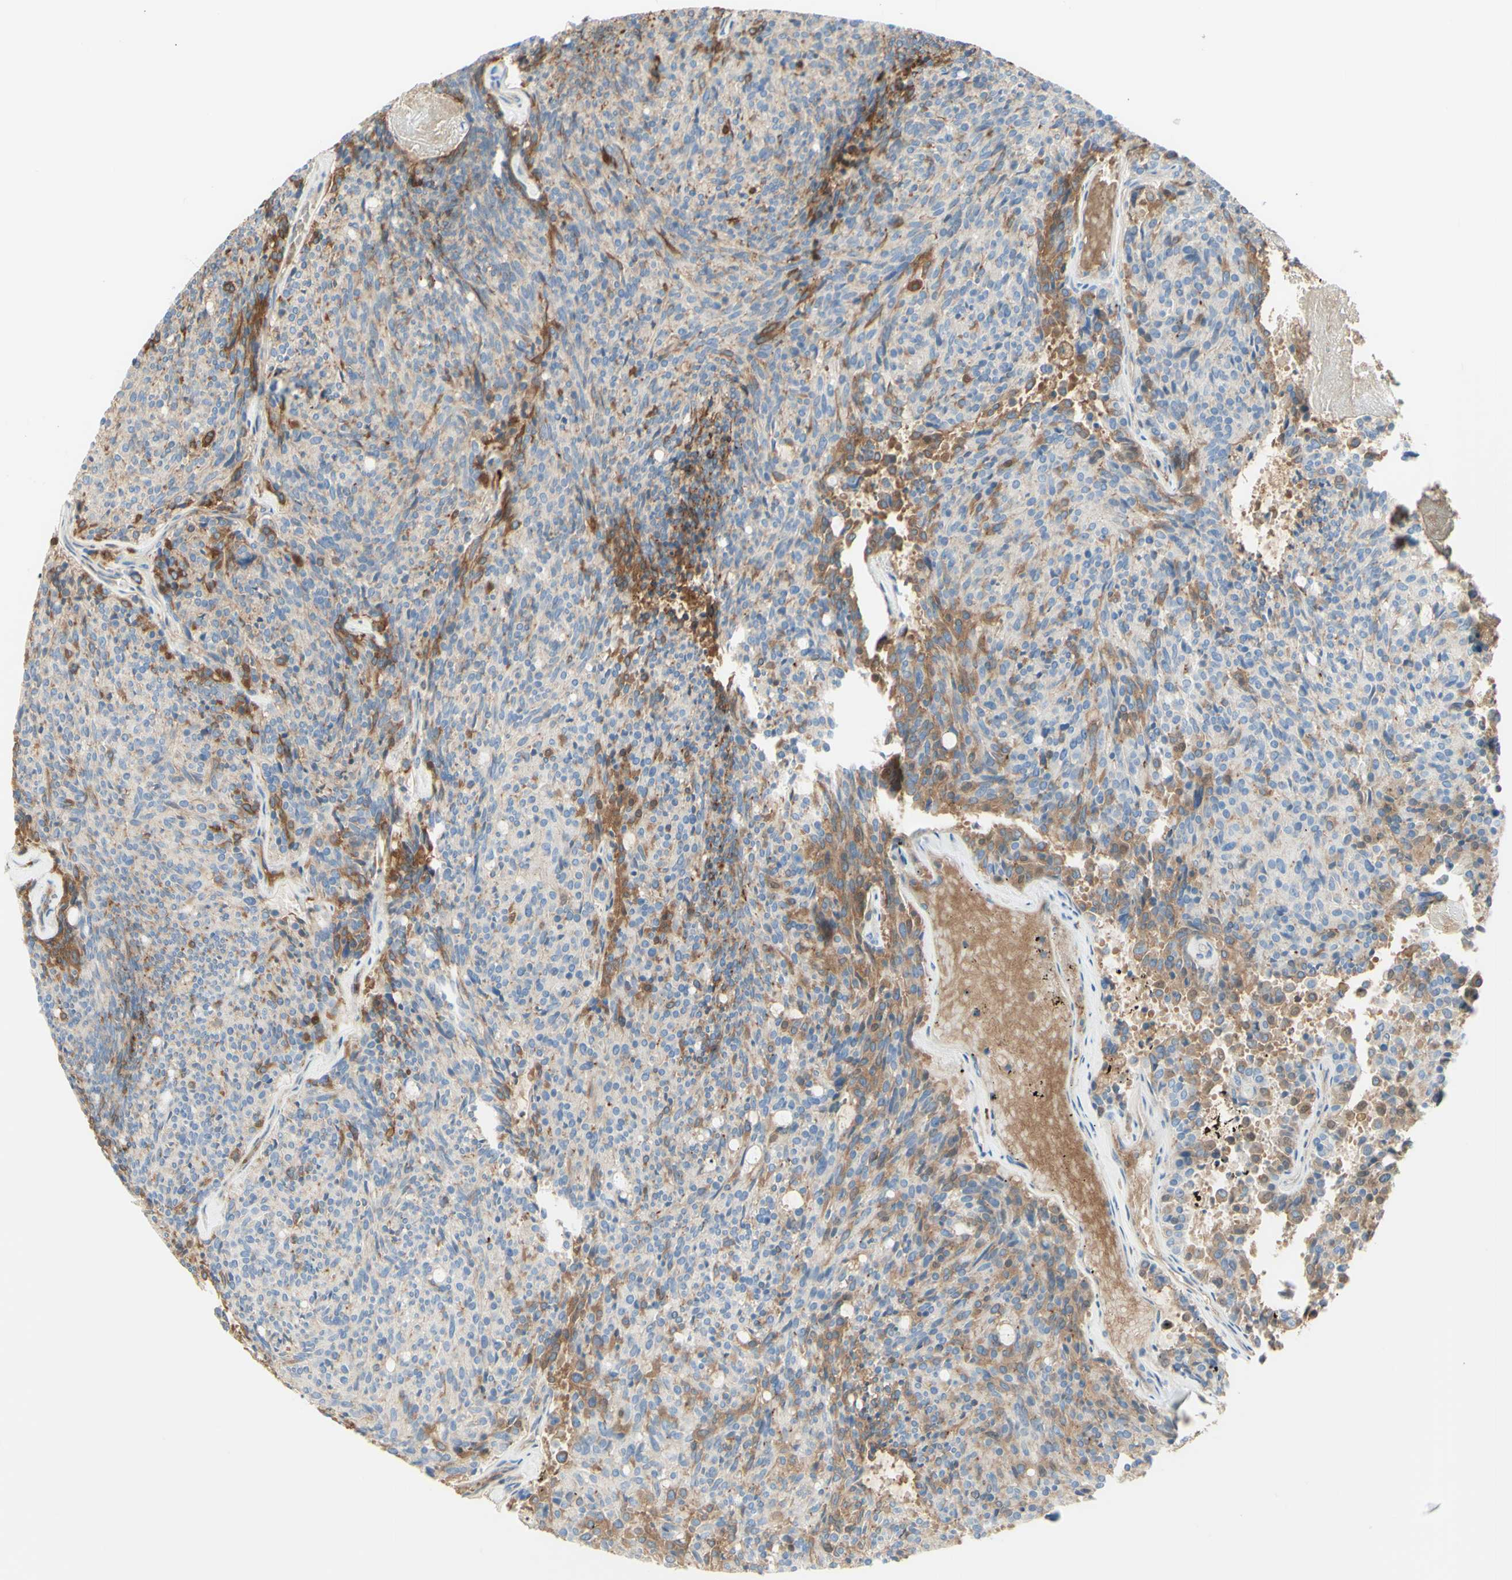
{"staining": {"intensity": "weak", "quantity": "25%-75%", "location": "cytoplasmic/membranous"}, "tissue": "carcinoid", "cell_type": "Tumor cells", "image_type": "cancer", "snomed": [{"axis": "morphology", "description": "Carcinoid, malignant, NOS"}, {"axis": "topography", "description": "Pancreas"}], "caption": "Protein expression analysis of human carcinoid (malignant) reveals weak cytoplasmic/membranous staining in about 25%-75% of tumor cells.", "gene": "ALCAM", "patient": {"sex": "female", "age": 54}}